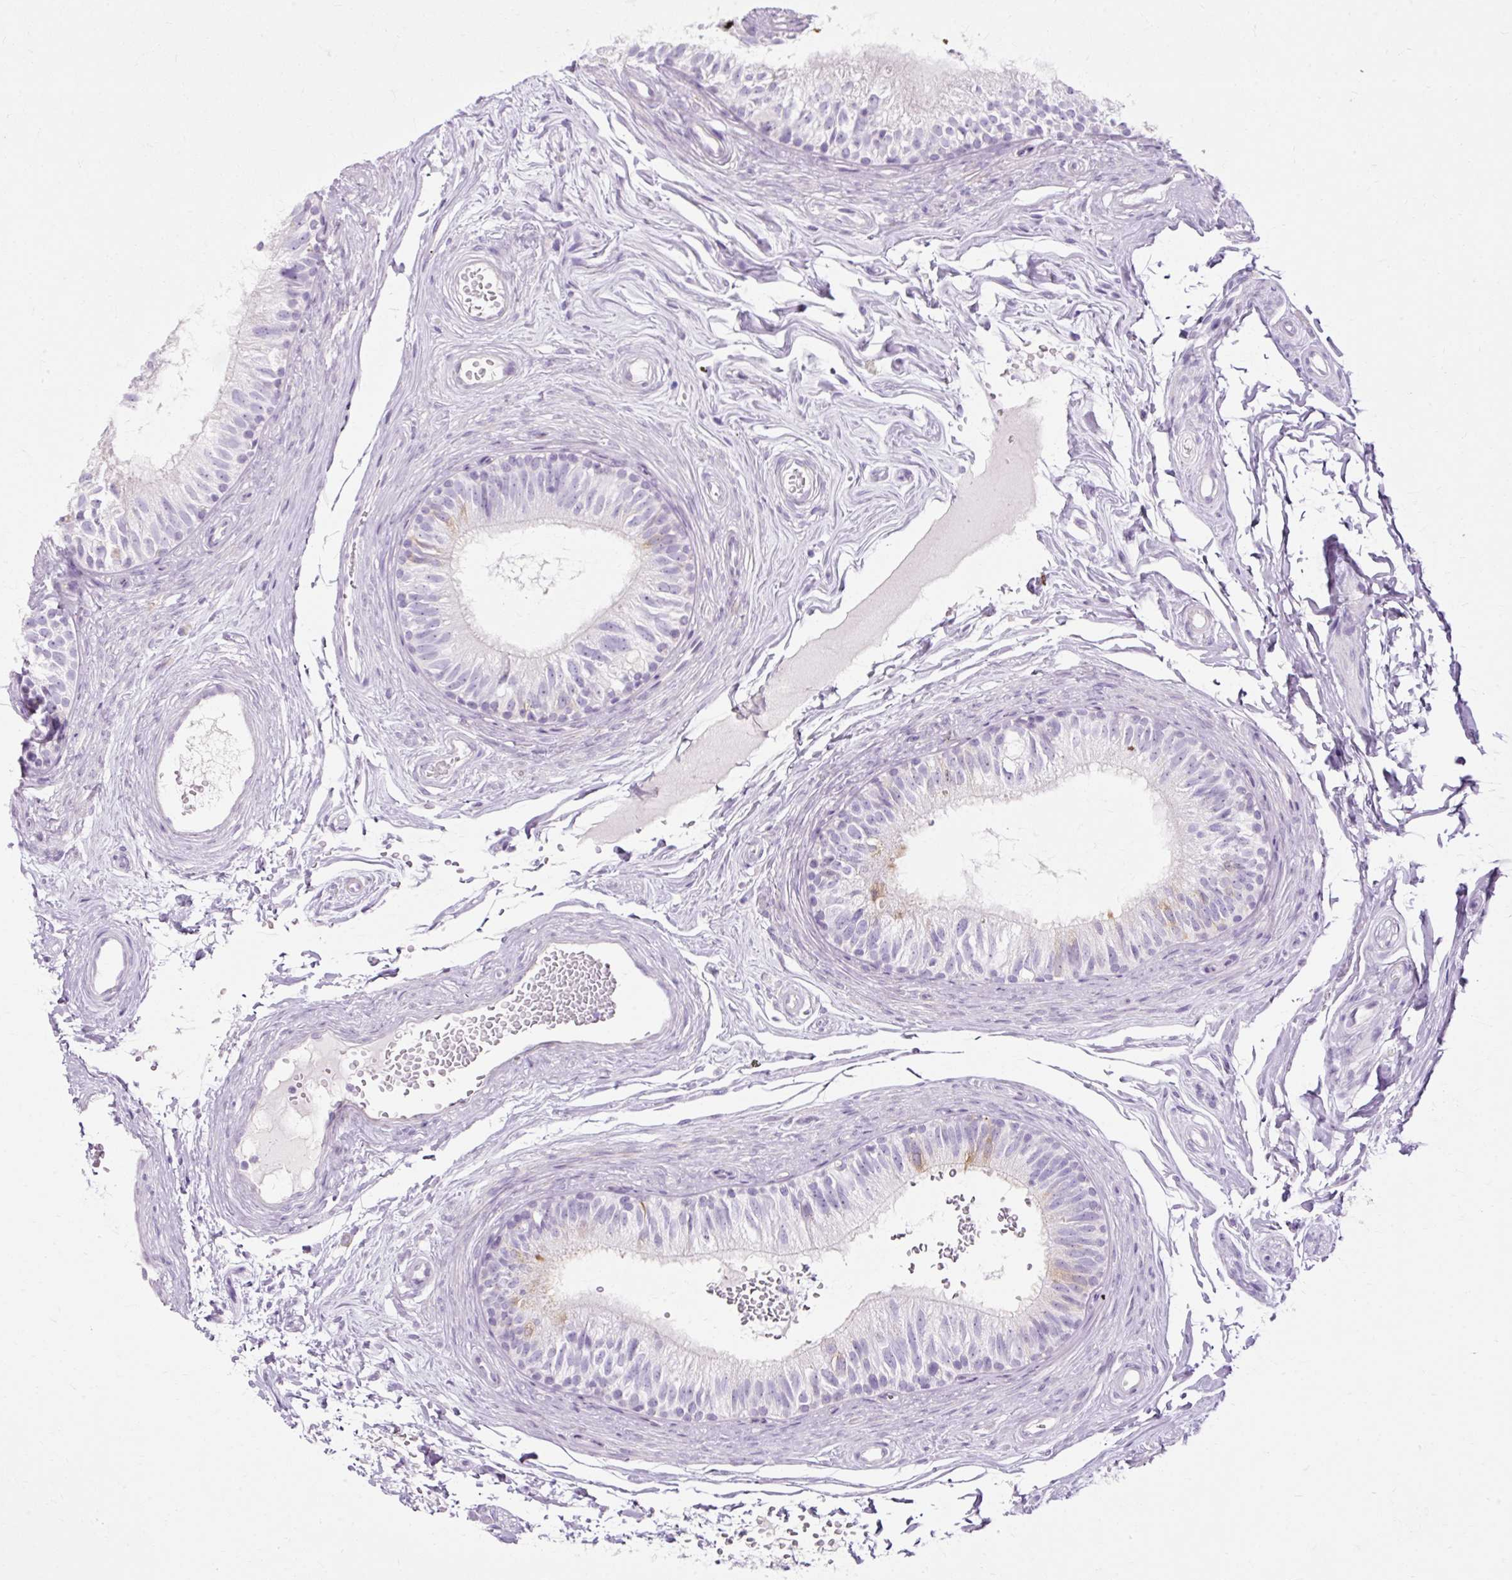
{"staining": {"intensity": "weak", "quantity": "<25%", "location": "cytoplasmic/membranous"}, "tissue": "epididymis", "cell_type": "Glandular cells", "image_type": "normal", "snomed": [{"axis": "morphology", "description": "Normal tissue, NOS"}, {"axis": "topography", "description": "Epididymis"}], "caption": "Image shows no significant protein staining in glandular cells of unremarkable epididymis. (DAB immunohistochemistry visualized using brightfield microscopy, high magnification).", "gene": "HSD11B1", "patient": {"sex": "male", "age": 45}}